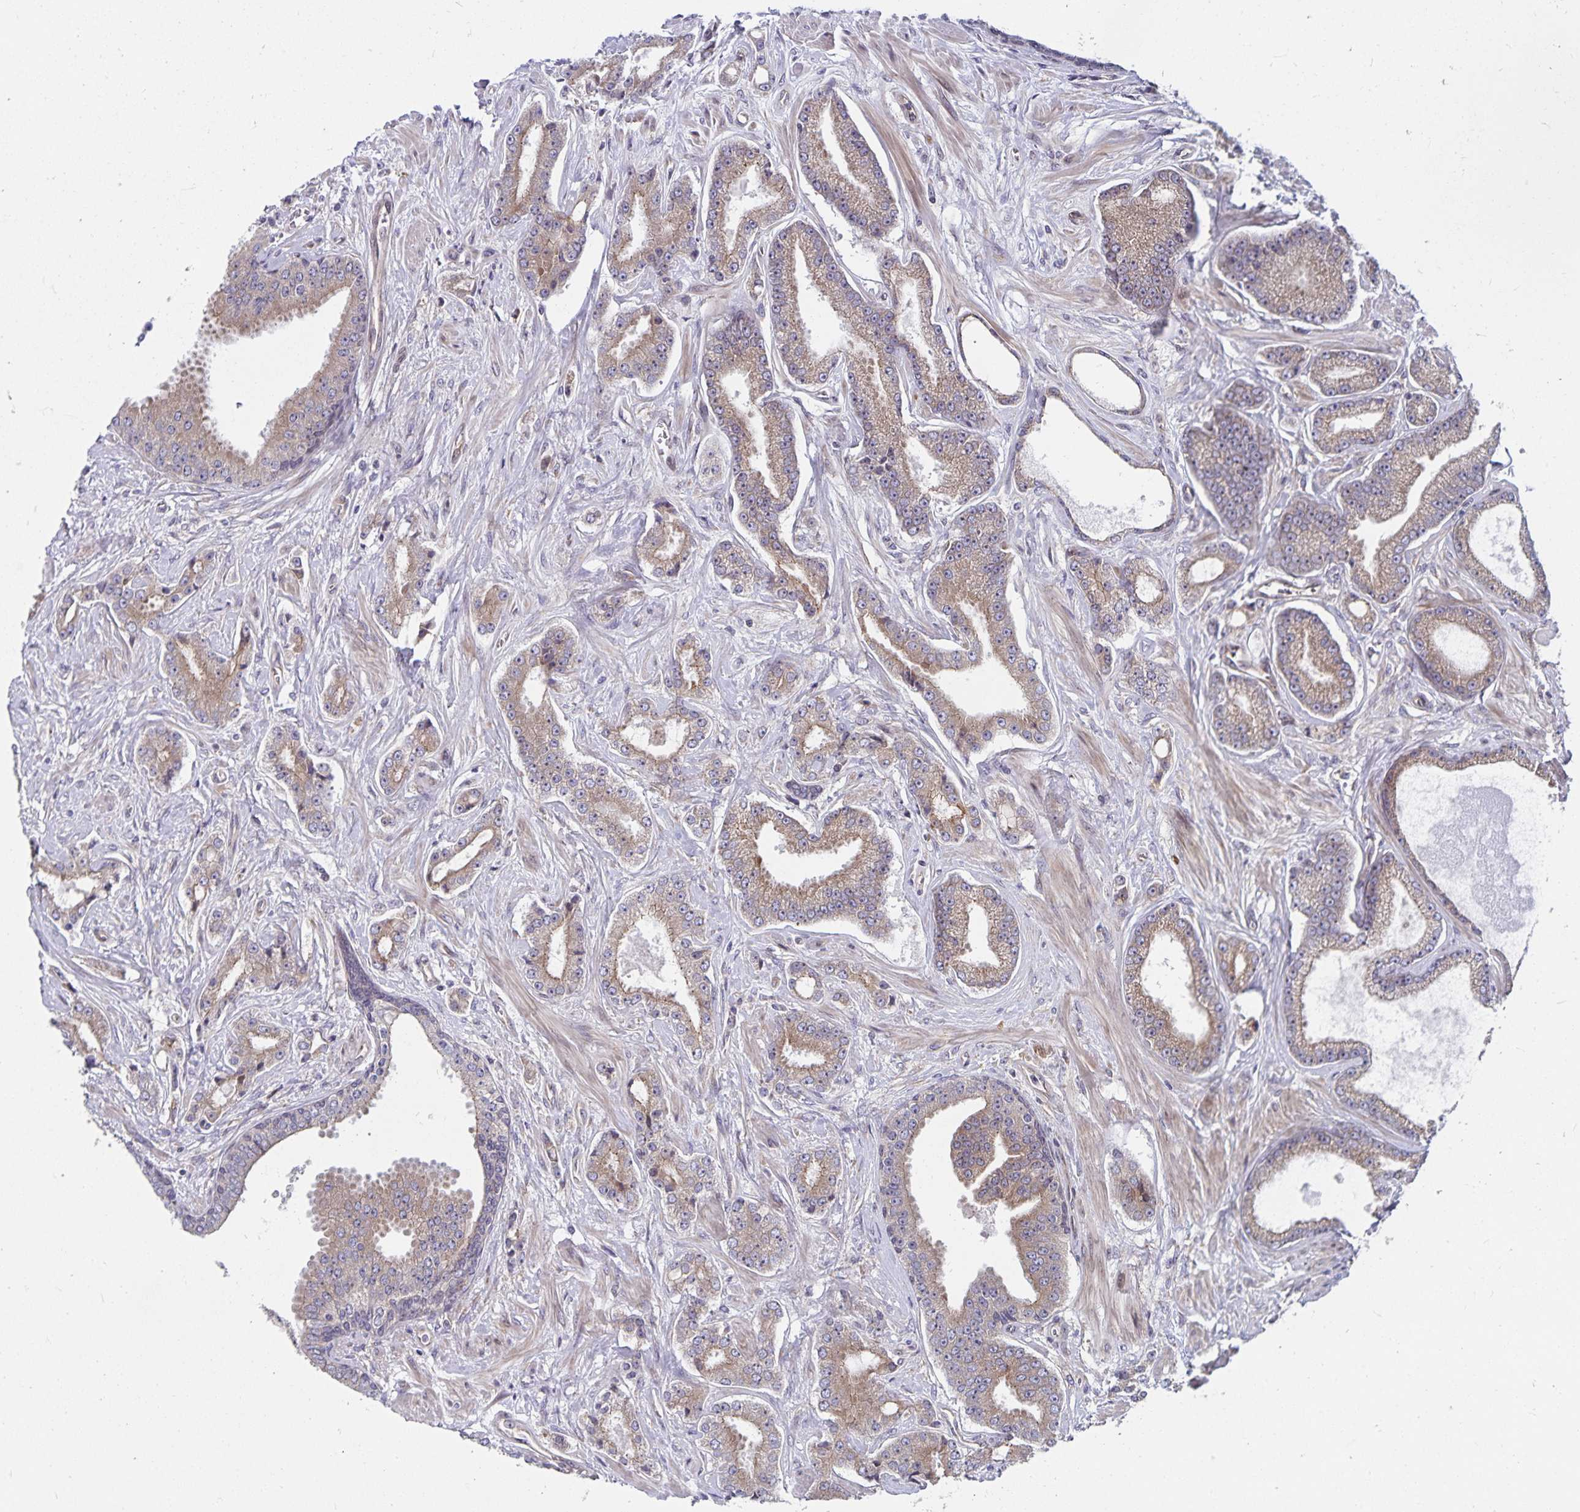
{"staining": {"intensity": "weak", "quantity": ">75%", "location": "cytoplasmic/membranous"}, "tissue": "prostate cancer", "cell_type": "Tumor cells", "image_type": "cancer", "snomed": [{"axis": "morphology", "description": "Adenocarcinoma, Low grade"}, {"axis": "topography", "description": "Prostate"}], "caption": "Immunohistochemistry (IHC) of prostate cancer reveals low levels of weak cytoplasmic/membranous expression in about >75% of tumor cells.", "gene": "SEC62", "patient": {"sex": "male", "age": 55}}